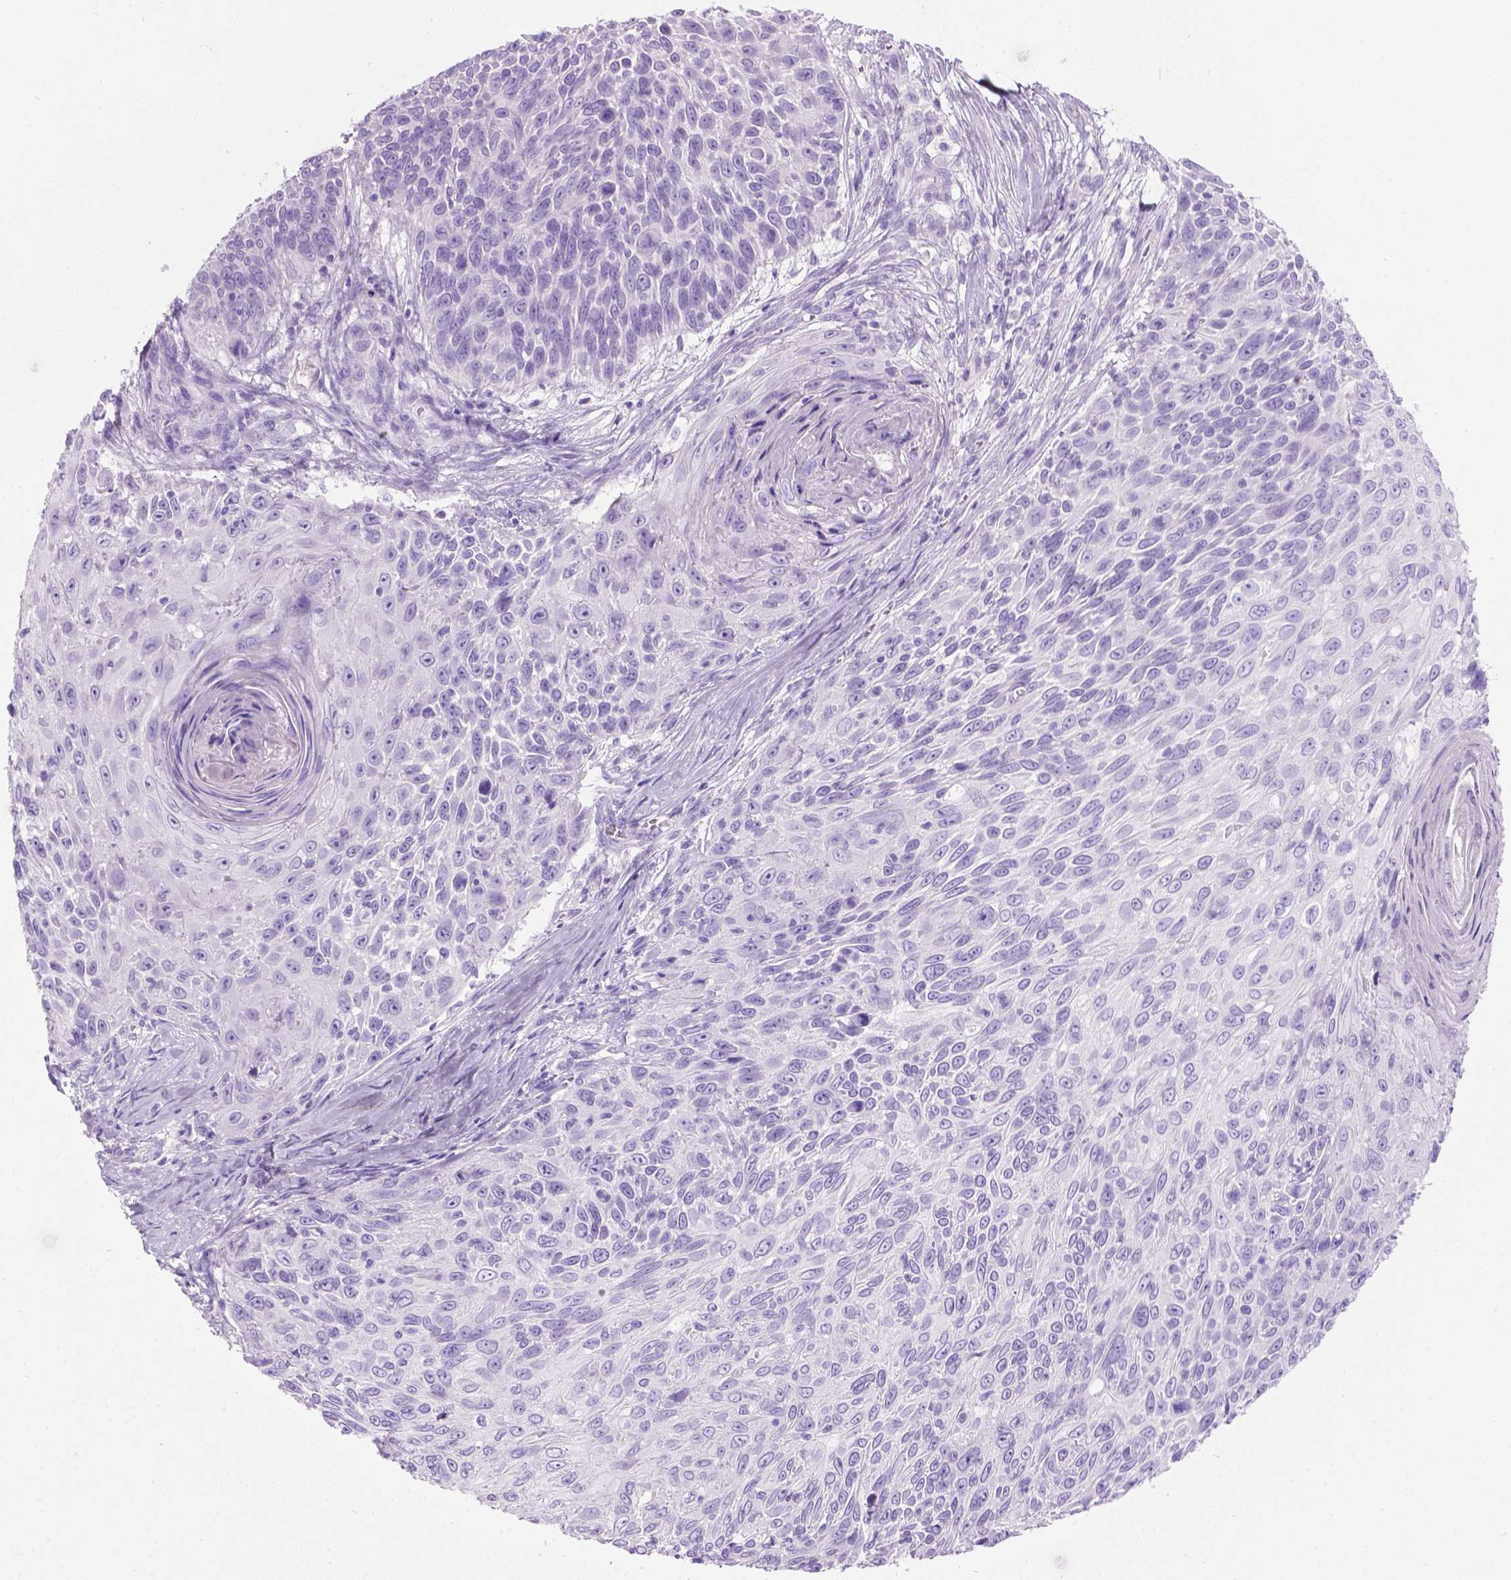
{"staining": {"intensity": "negative", "quantity": "none", "location": "none"}, "tissue": "skin cancer", "cell_type": "Tumor cells", "image_type": "cancer", "snomed": [{"axis": "morphology", "description": "Squamous cell carcinoma, NOS"}, {"axis": "topography", "description": "Skin"}], "caption": "The photomicrograph shows no staining of tumor cells in skin squamous cell carcinoma.", "gene": "LELP1", "patient": {"sex": "male", "age": 92}}